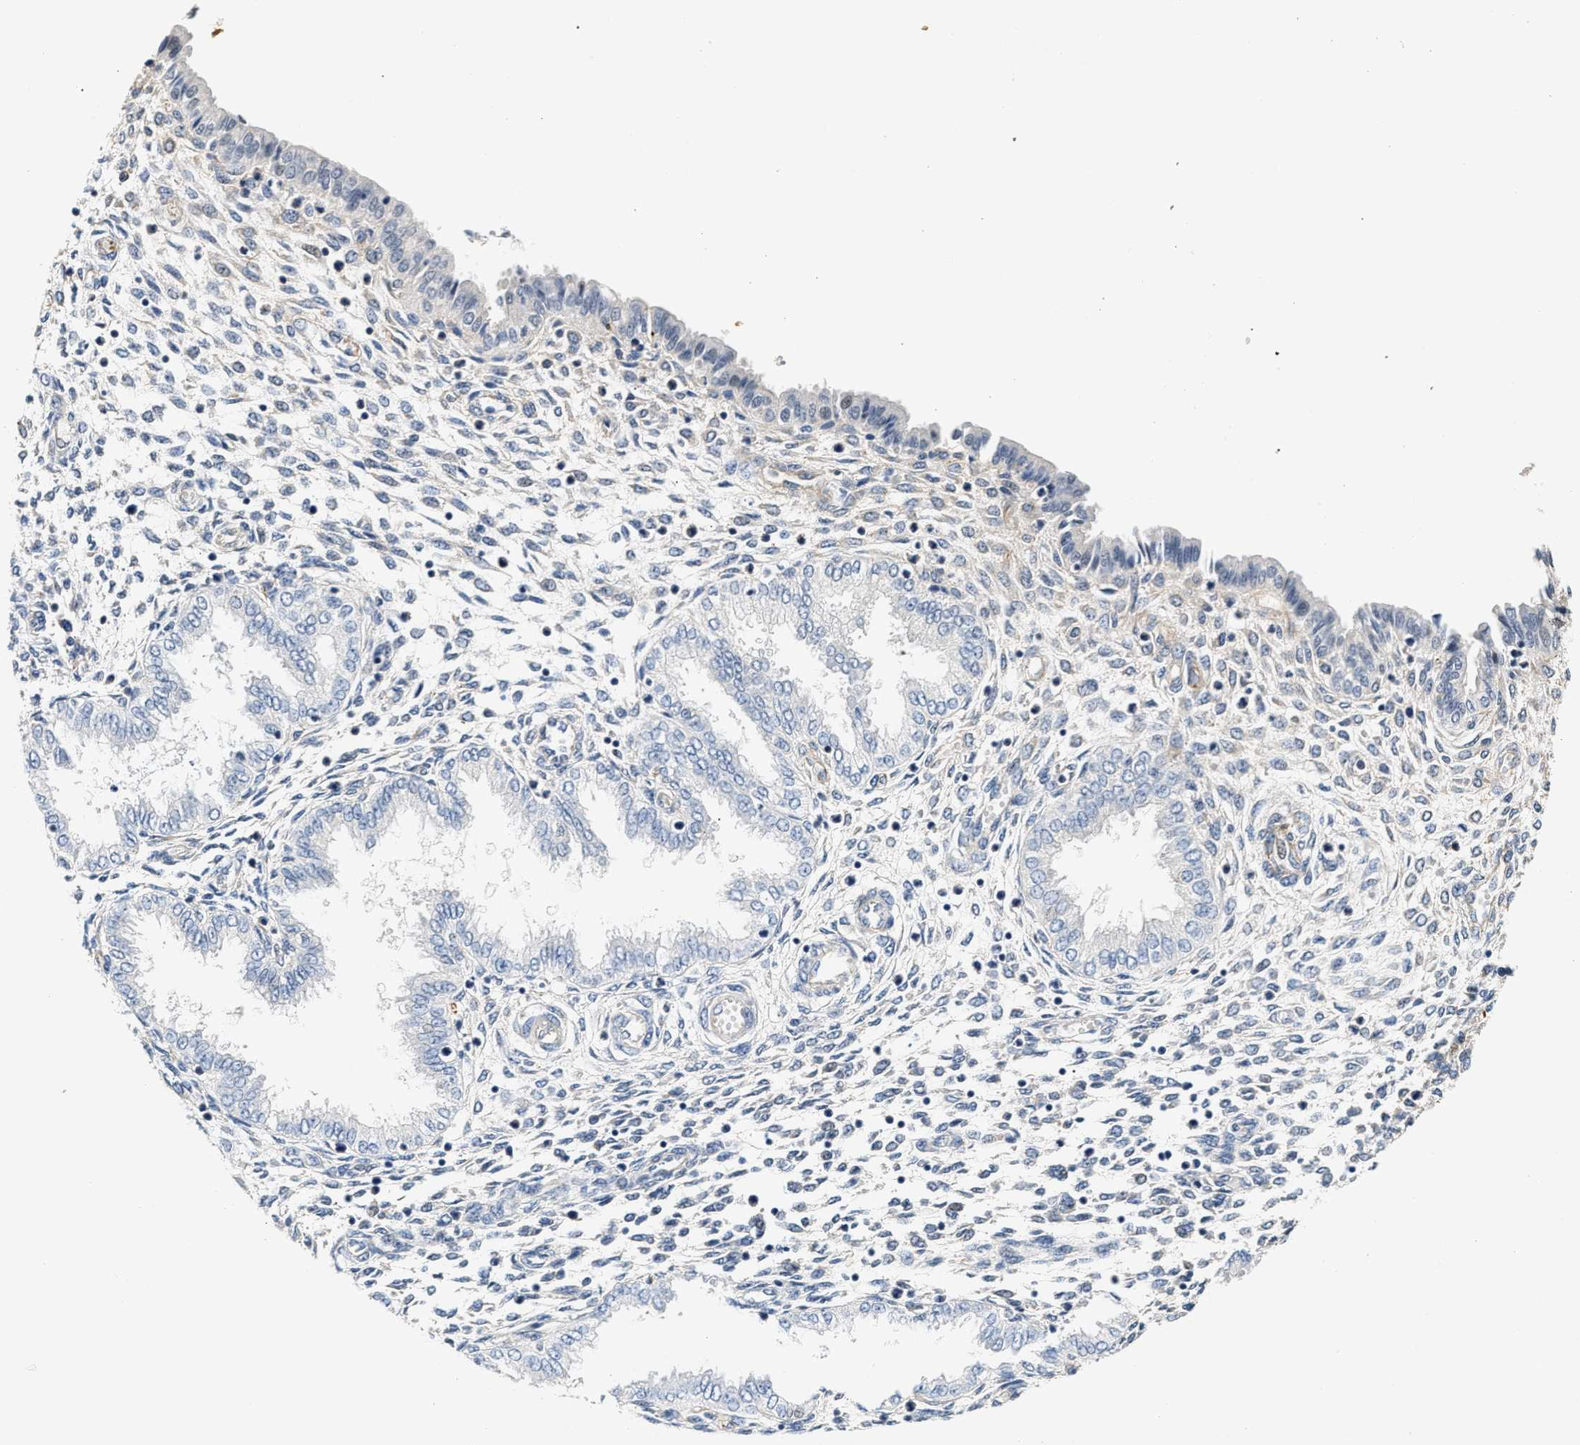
{"staining": {"intensity": "negative", "quantity": "none", "location": "none"}, "tissue": "endometrium", "cell_type": "Cells in endometrial stroma", "image_type": "normal", "snomed": [{"axis": "morphology", "description": "Normal tissue, NOS"}, {"axis": "topography", "description": "Endometrium"}], "caption": "An immunohistochemistry (IHC) micrograph of normal endometrium is shown. There is no staining in cells in endometrial stroma of endometrium.", "gene": "MED22", "patient": {"sex": "female", "age": 33}}